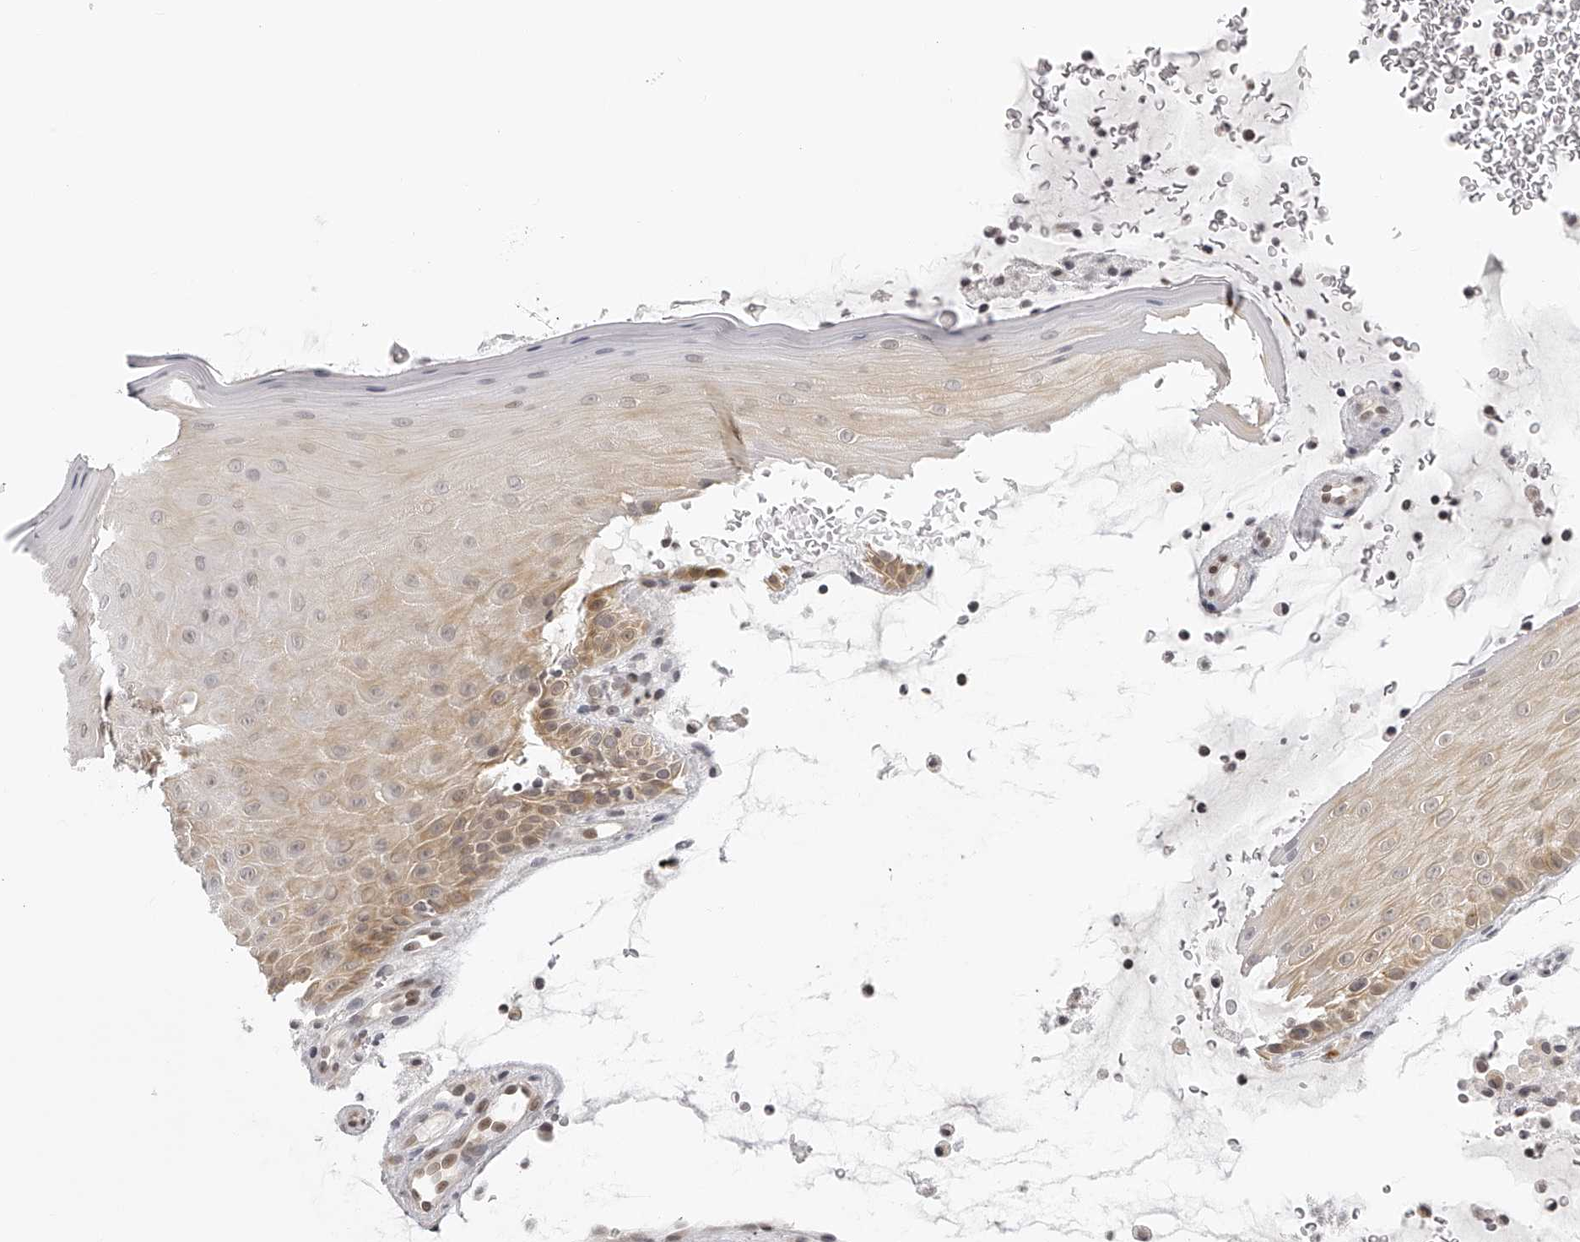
{"staining": {"intensity": "weak", "quantity": "25%-75%", "location": "cytoplasmic/membranous"}, "tissue": "oral mucosa", "cell_type": "Squamous epithelial cells", "image_type": "normal", "snomed": [{"axis": "morphology", "description": "Normal tissue, NOS"}, {"axis": "topography", "description": "Oral tissue"}], "caption": "An image of human oral mucosa stained for a protein displays weak cytoplasmic/membranous brown staining in squamous epithelial cells. Using DAB (brown) and hematoxylin (blue) stains, captured at high magnification using brightfield microscopy.", "gene": "RNF220", "patient": {"sex": "male", "age": 13}}